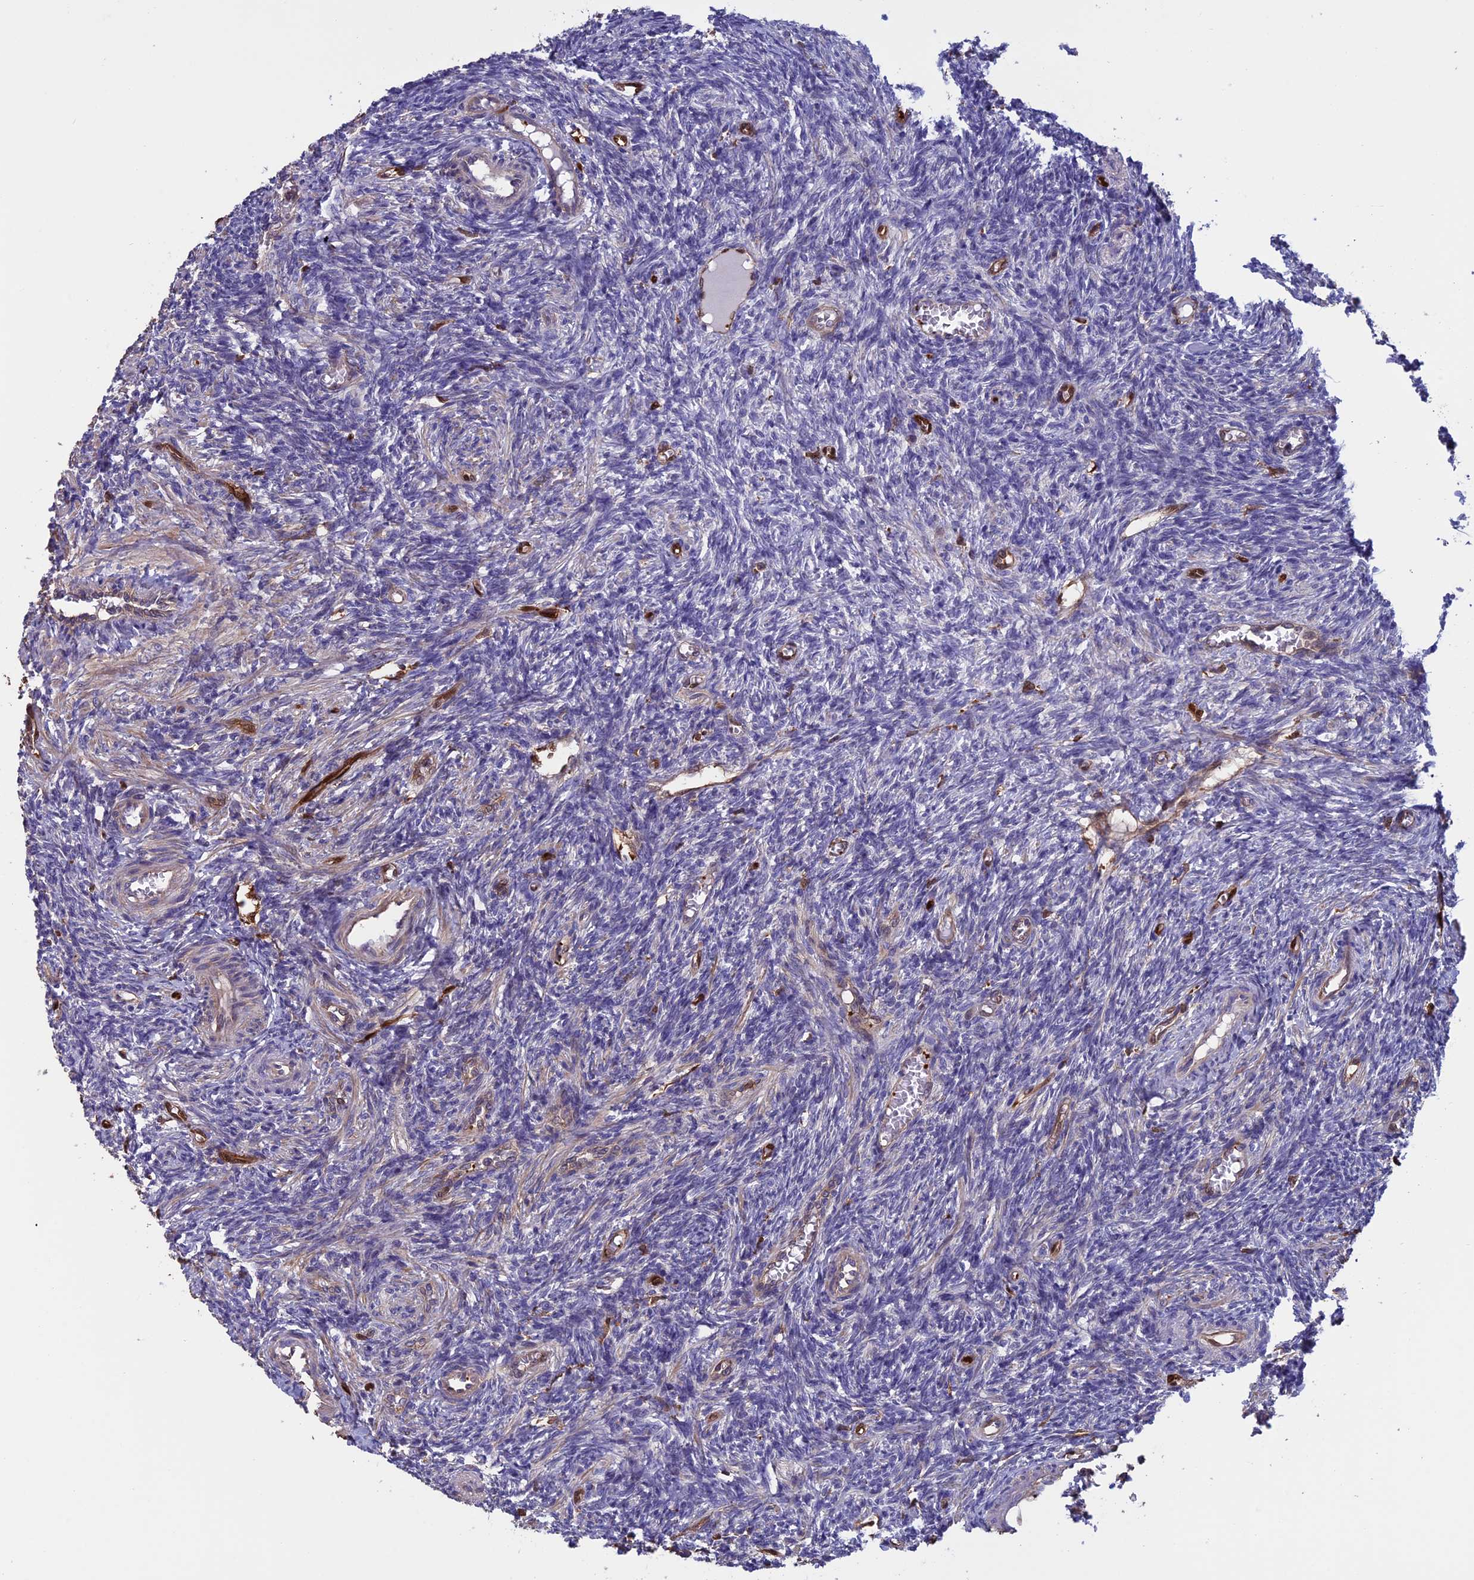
{"staining": {"intensity": "negative", "quantity": "none", "location": "none"}, "tissue": "ovary", "cell_type": "Ovarian stroma cells", "image_type": "normal", "snomed": [{"axis": "morphology", "description": "Normal tissue, NOS"}, {"axis": "topography", "description": "Ovary"}], "caption": "A photomicrograph of human ovary is negative for staining in ovarian stroma cells. Nuclei are stained in blue.", "gene": "ARHGAP18", "patient": {"sex": "female", "age": 27}}